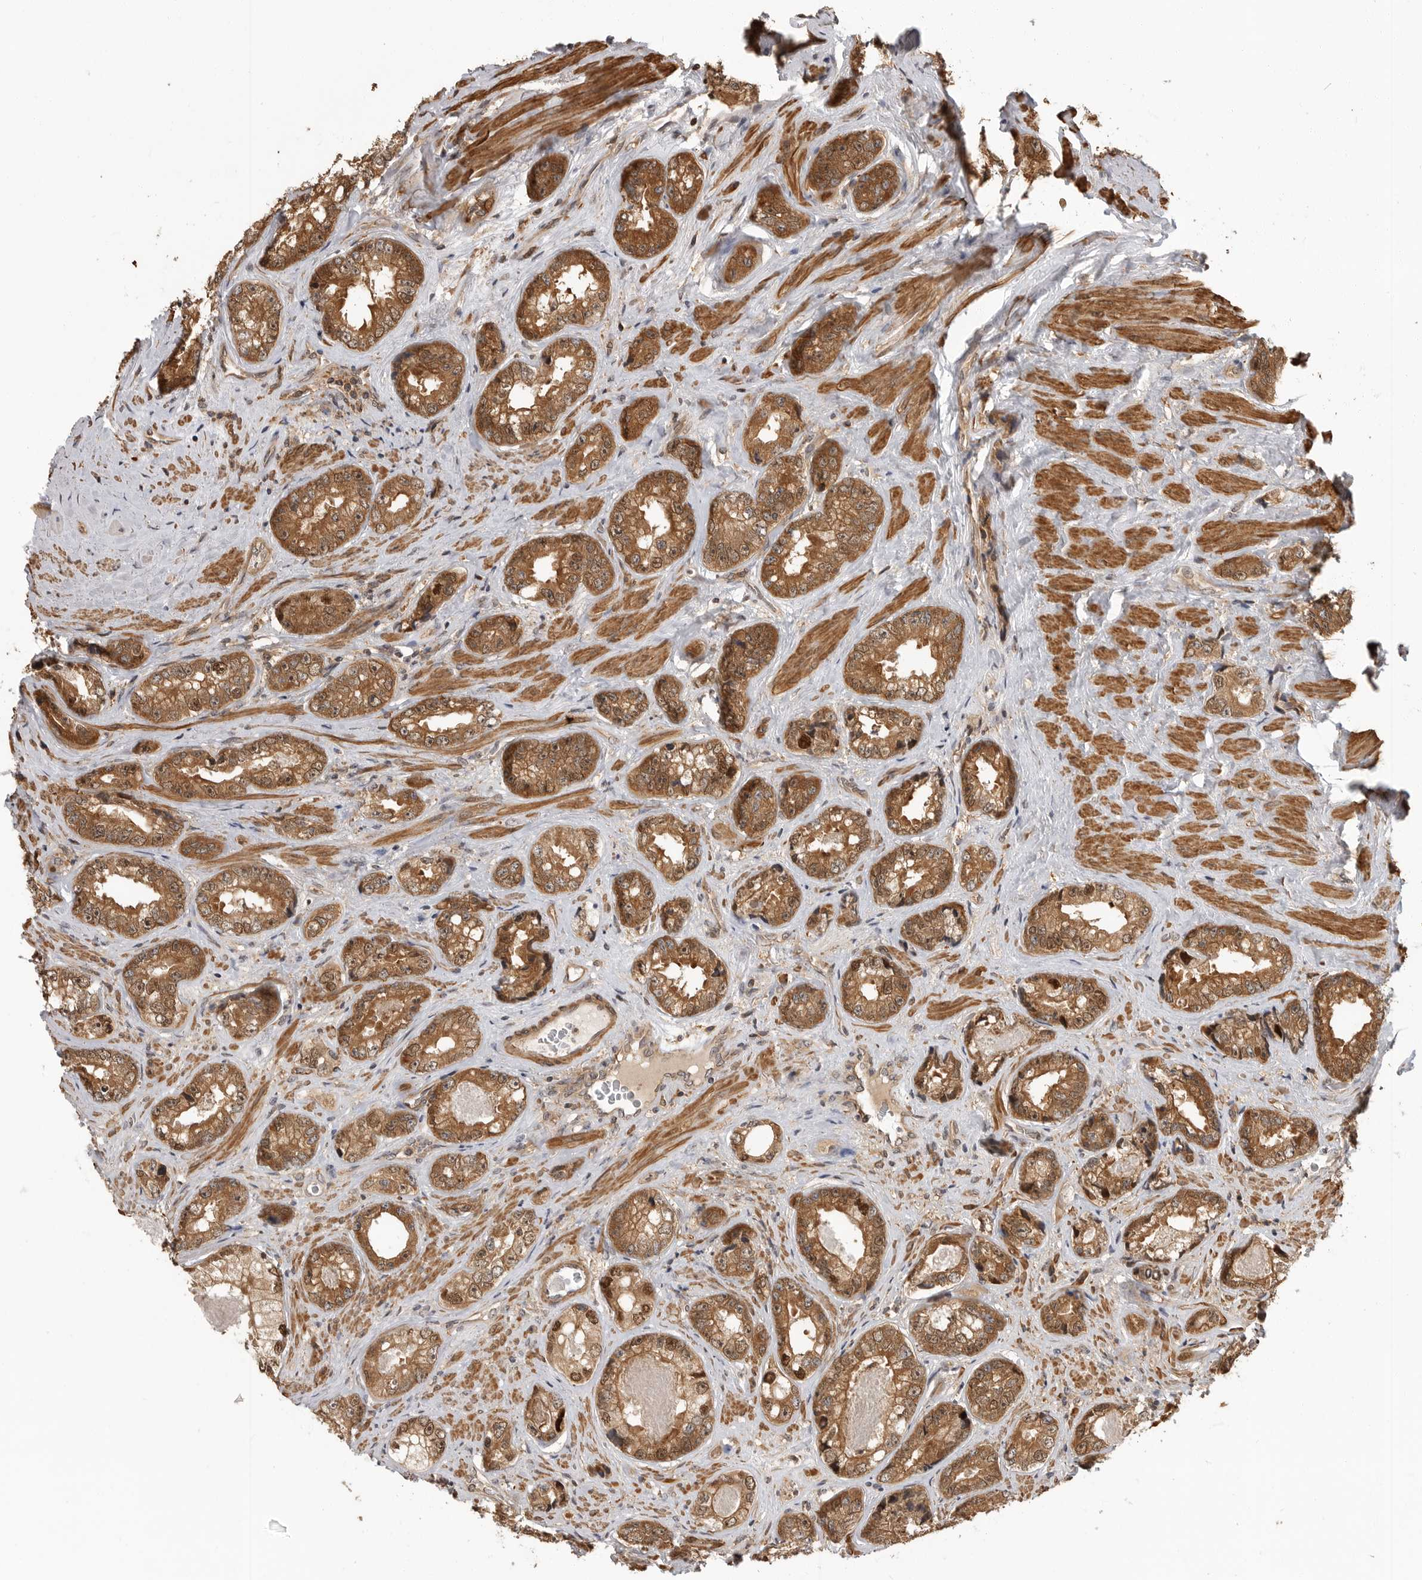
{"staining": {"intensity": "moderate", "quantity": ">75%", "location": "cytoplasmic/membranous,nuclear"}, "tissue": "prostate cancer", "cell_type": "Tumor cells", "image_type": "cancer", "snomed": [{"axis": "morphology", "description": "Adenocarcinoma, High grade"}, {"axis": "topography", "description": "Prostate"}], "caption": "Immunohistochemistry micrograph of neoplastic tissue: high-grade adenocarcinoma (prostate) stained using immunohistochemistry (IHC) exhibits medium levels of moderate protein expression localized specifically in the cytoplasmic/membranous and nuclear of tumor cells, appearing as a cytoplasmic/membranous and nuclear brown color.", "gene": "ERN1", "patient": {"sex": "male", "age": 61}}